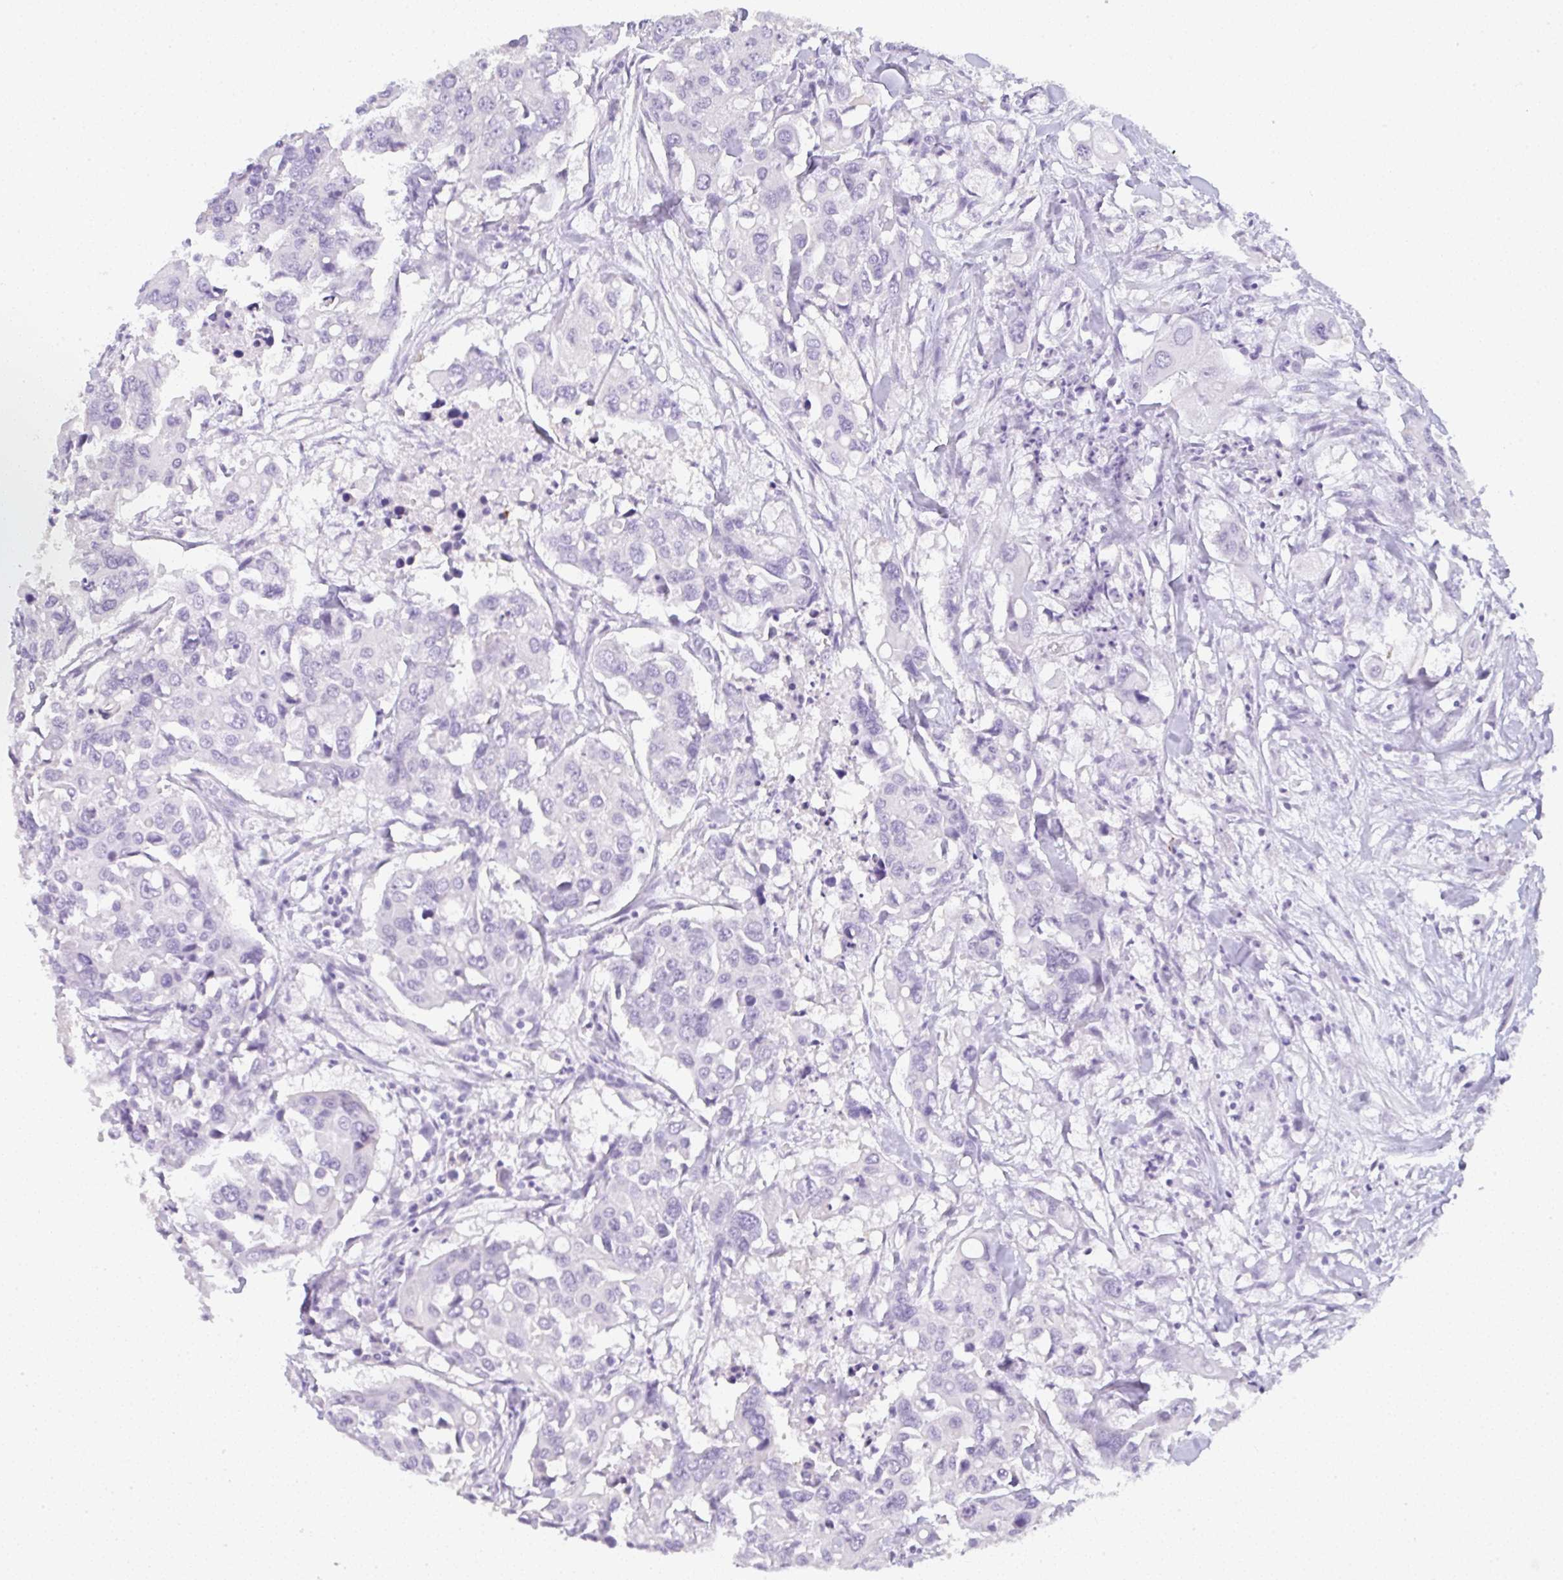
{"staining": {"intensity": "negative", "quantity": "none", "location": "none"}, "tissue": "colorectal cancer", "cell_type": "Tumor cells", "image_type": "cancer", "snomed": [{"axis": "morphology", "description": "Adenocarcinoma, NOS"}, {"axis": "topography", "description": "Colon"}], "caption": "A high-resolution image shows immunohistochemistry (IHC) staining of adenocarcinoma (colorectal), which displays no significant expression in tumor cells. (Immunohistochemistry, brightfield microscopy, high magnification).", "gene": "LPAR4", "patient": {"sex": "male", "age": 77}}